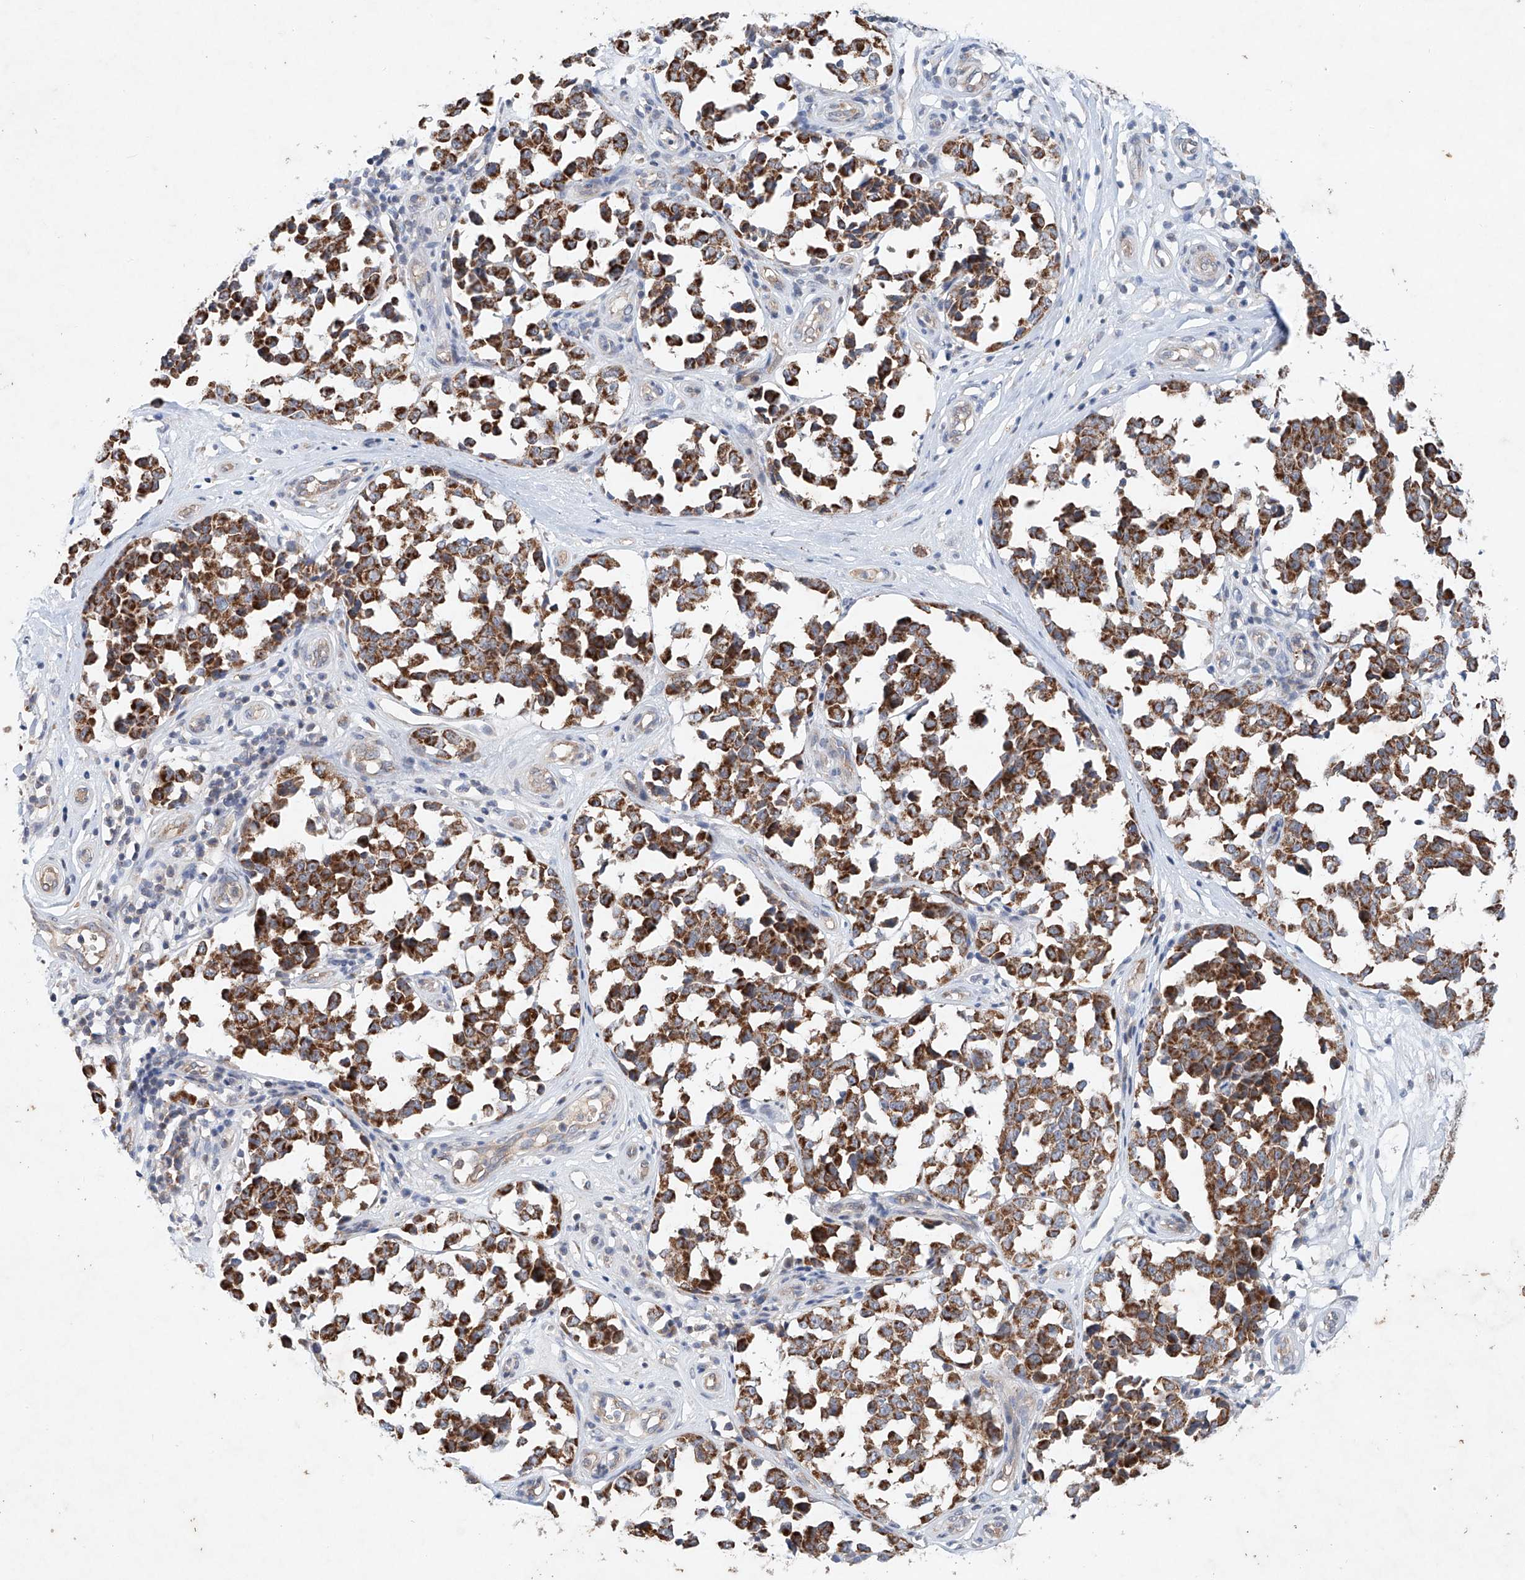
{"staining": {"intensity": "strong", "quantity": ">75%", "location": "cytoplasmic/membranous"}, "tissue": "melanoma", "cell_type": "Tumor cells", "image_type": "cancer", "snomed": [{"axis": "morphology", "description": "Malignant melanoma, NOS"}, {"axis": "topography", "description": "Skin"}], "caption": "A histopathology image of malignant melanoma stained for a protein displays strong cytoplasmic/membranous brown staining in tumor cells.", "gene": "FASTK", "patient": {"sex": "female", "age": 64}}